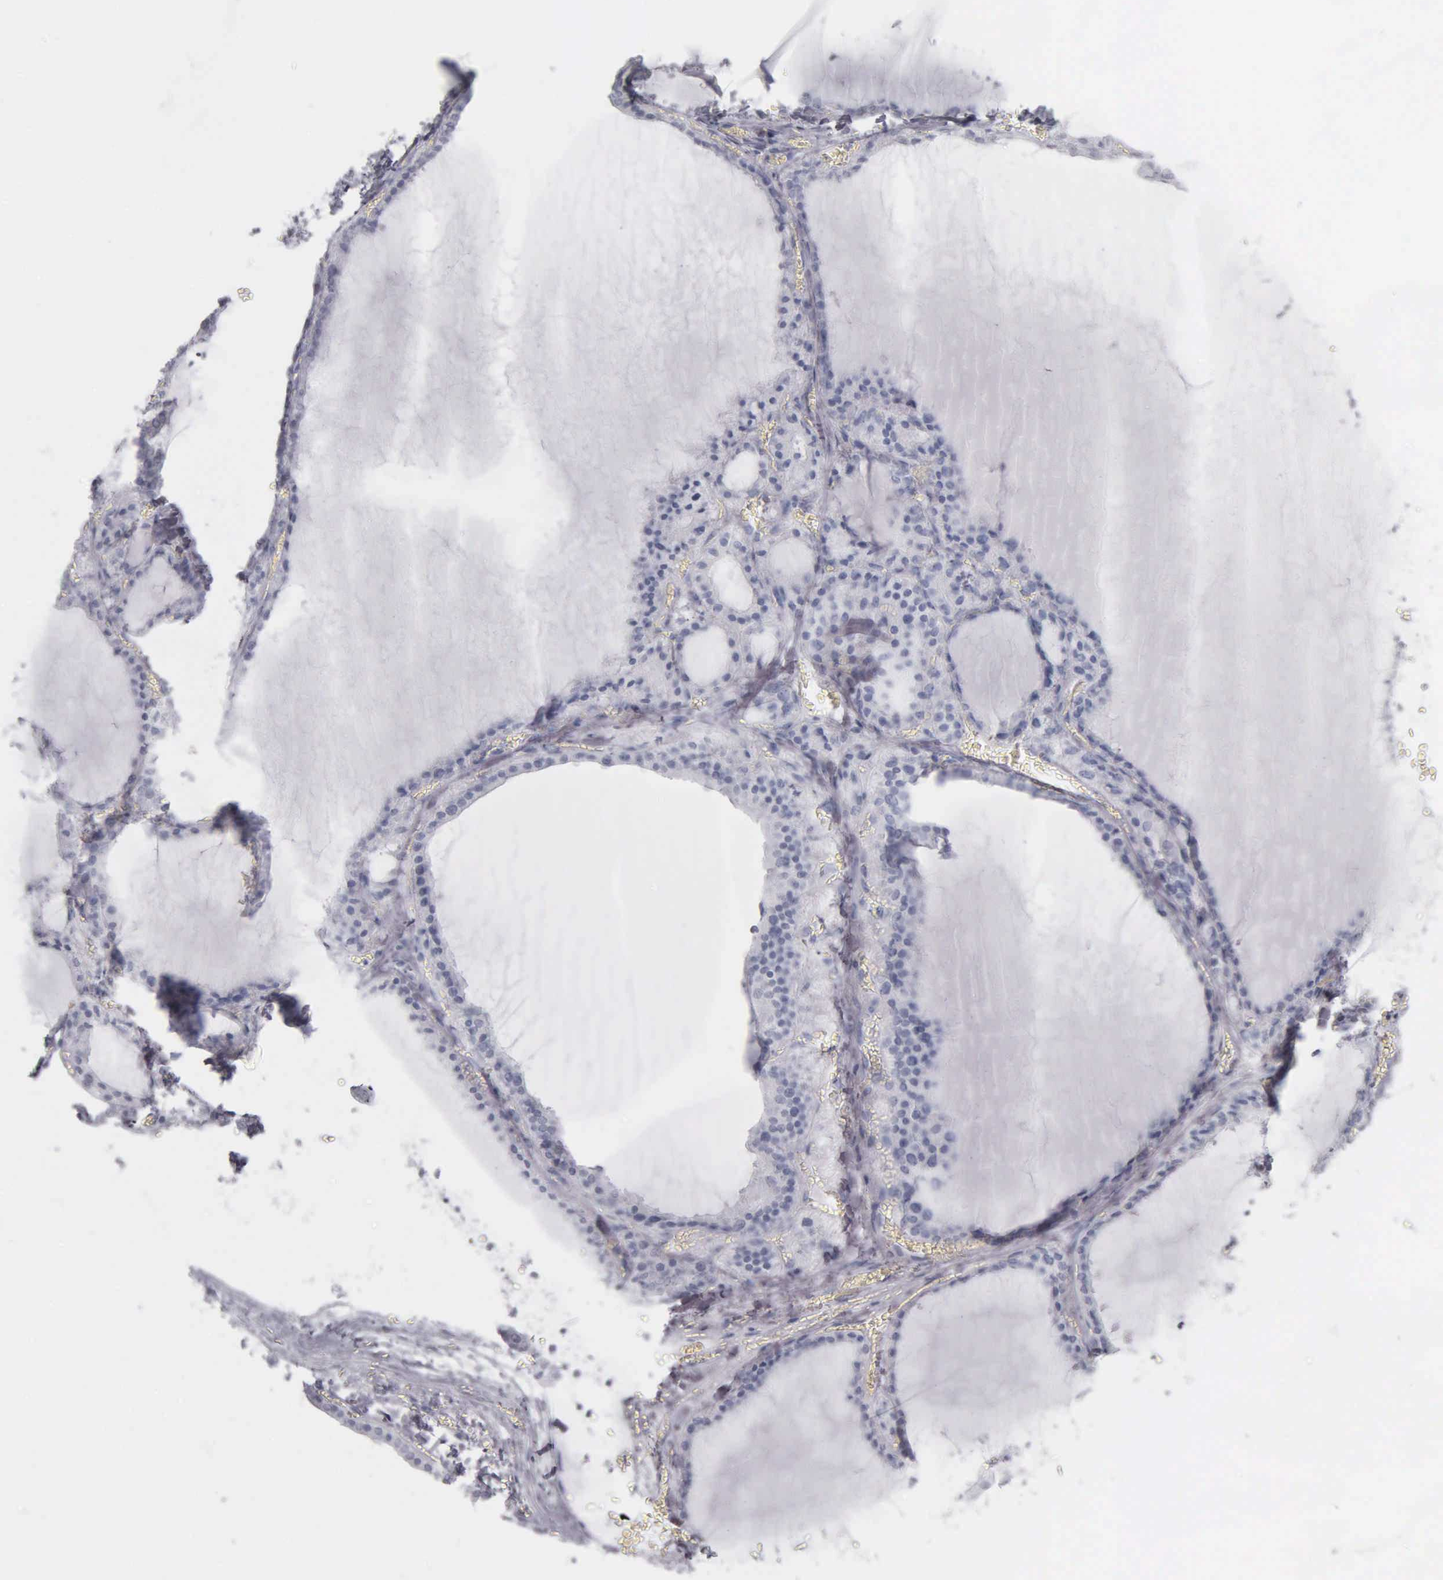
{"staining": {"intensity": "negative", "quantity": "none", "location": "none"}, "tissue": "thyroid gland", "cell_type": "Glandular cells", "image_type": "normal", "snomed": [{"axis": "morphology", "description": "Normal tissue, NOS"}, {"axis": "topography", "description": "Thyroid gland"}], "caption": "This is a image of IHC staining of benign thyroid gland, which shows no positivity in glandular cells. The staining is performed using DAB (3,3'-diaminobenzidine) brown chromogen with nuclei counter-stained in using hematoxylin.", "gene": "KRT20", "patient": {"sex": "female", "age": 55}}